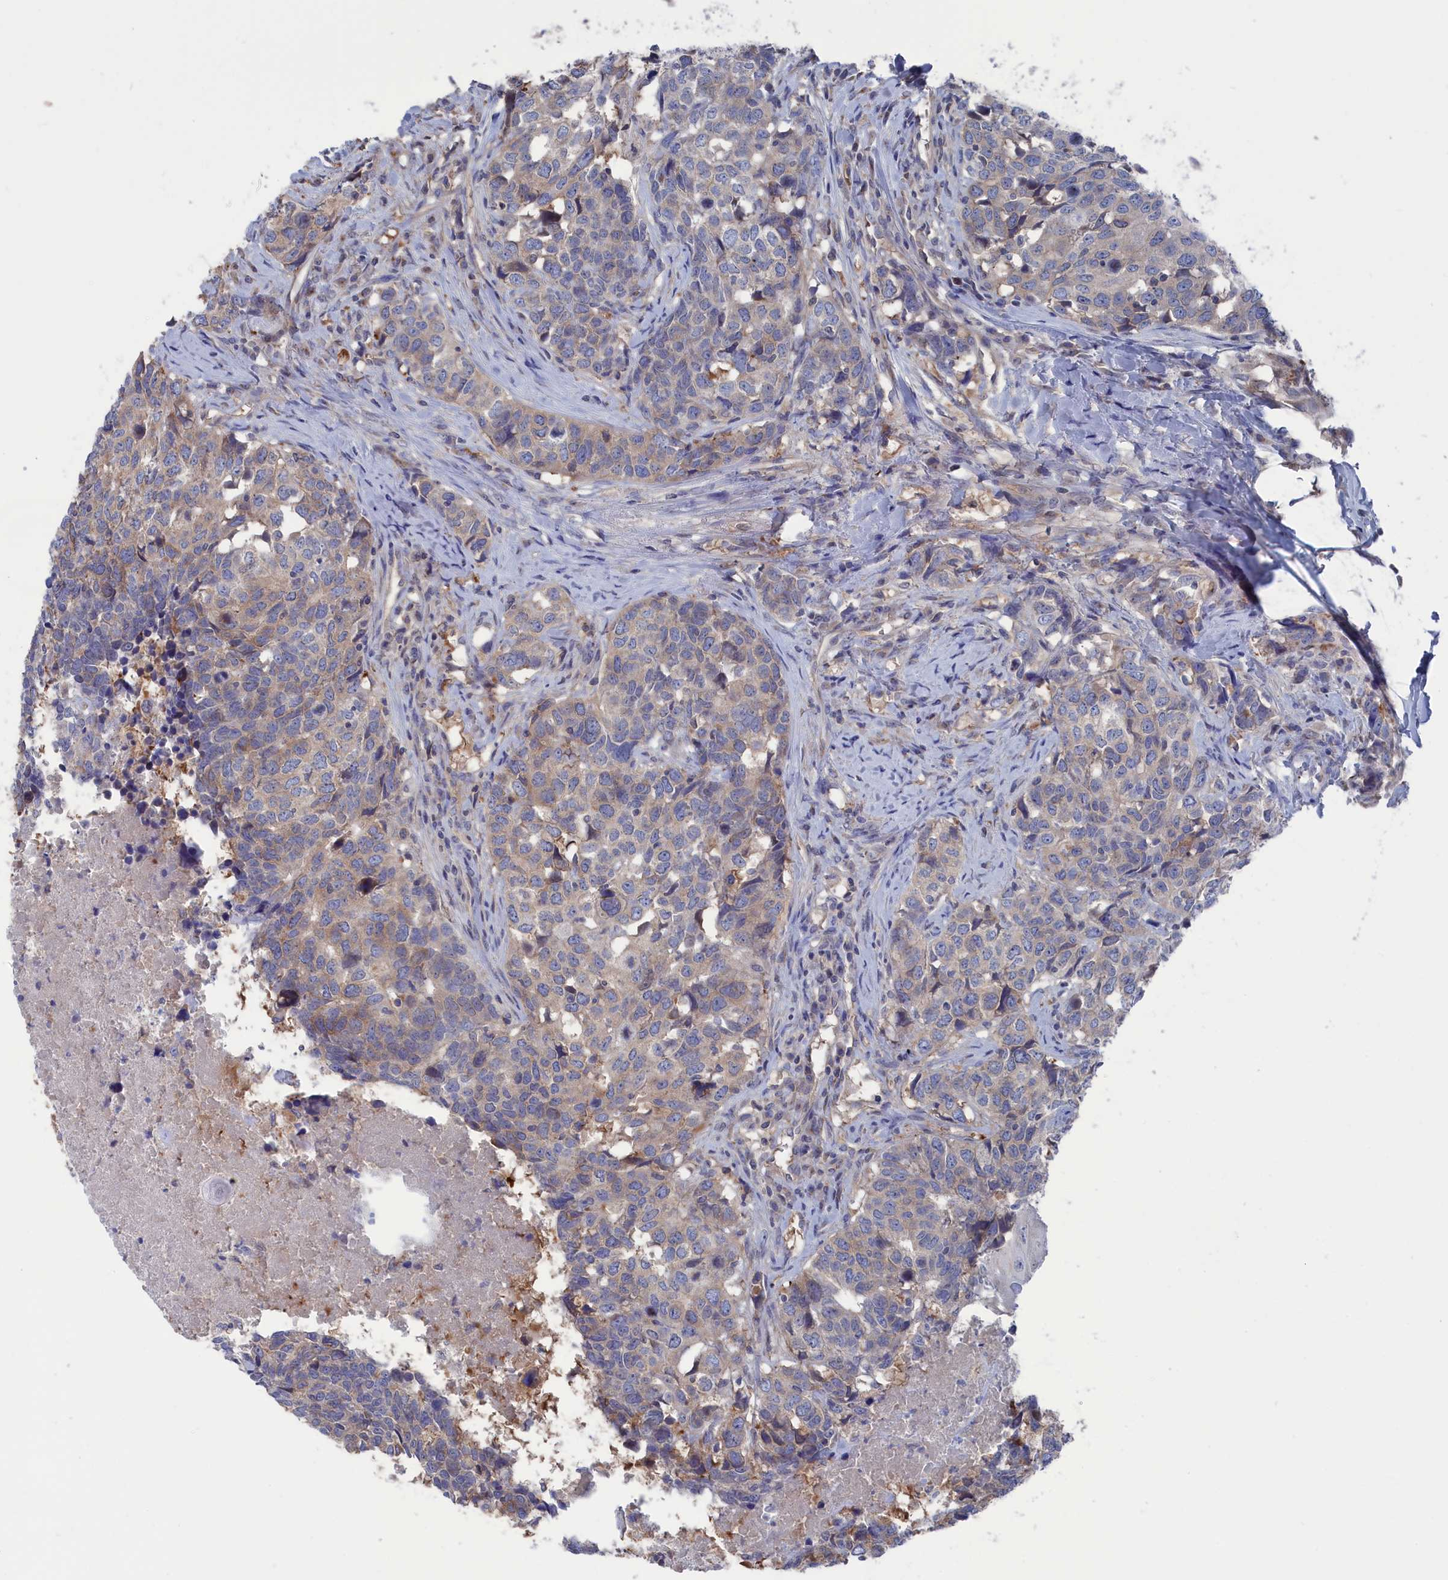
{"staining": {"intensity": "weak", "quantity": "<25%", "location": "cytoplasmic/membranous"}, "tissue": "head and neck cancer", "cell_type": "Tumor cells", "image_type": "cancer", "snomed": [{"axis": "morphology", "description": "Squamous cell carcinoma, NOS"}, {"axis": "topography", "description": "Head-Neck"}], "caption": "Immunohistochemistry (IHC) of human head and neck cancer demonstrates no staining in tumor cells.", "gene": "NUTF2", "patient": {"sex": "male", "age": 66}}